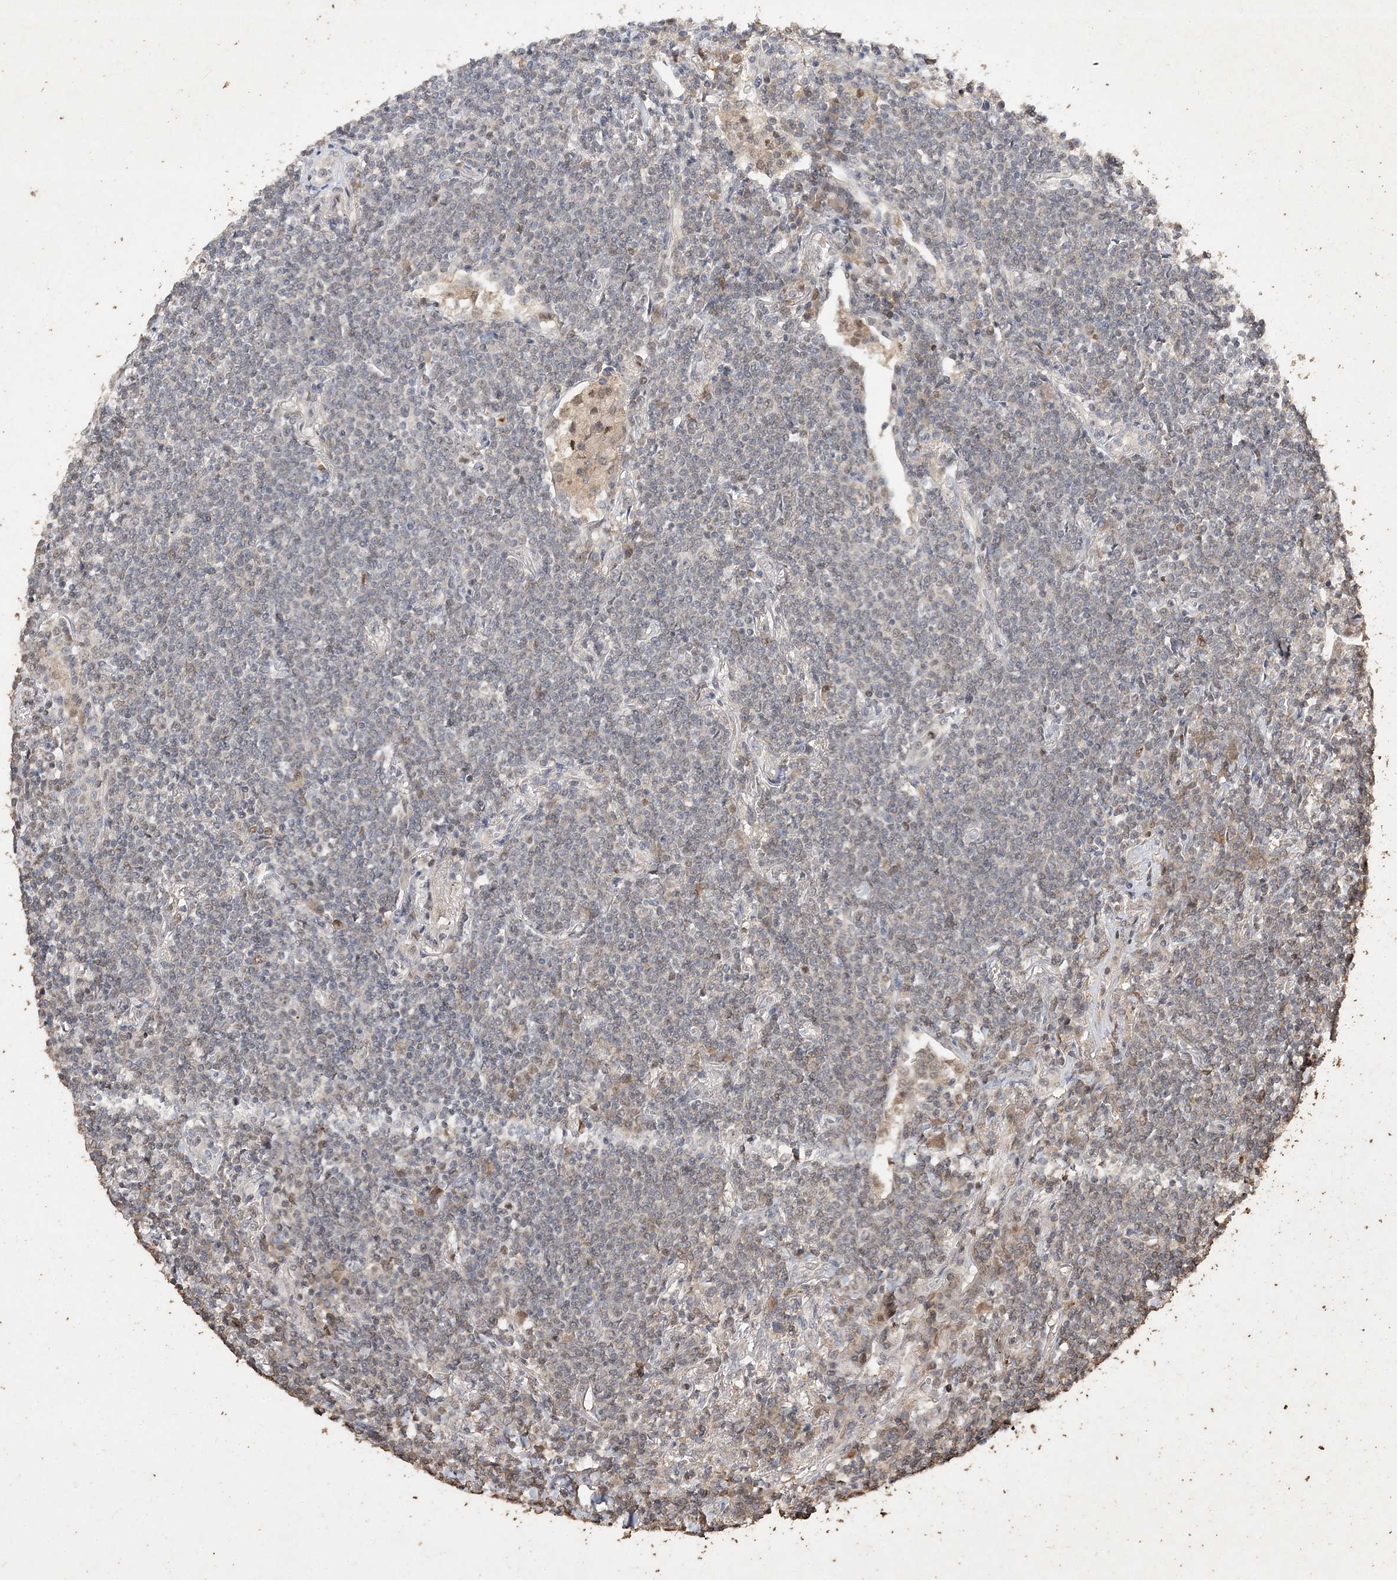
{"staining": {"intensity": "negative", "quantity": "none", "location": "none"}, "tissue": "lymphoma", "cell_type": "Tumor cells", "image_type": "cancer", "snomed": [{"axis": "morphology", "description": "Malignant lymphoma, non-Hodgkin's type, Low grade"}, {"axis": "topography", "description": "Lung"}], "caption": "High magnification brightfield microscopy of malignant lymphoma, non-Hodgkin's type (low-grade) stained with DAB (3,3'-diaminobenzidine) (brown) and counterstained with hematoxylin (blue): tumor cells show no significant expression. Nuclei are stained in blue.", "gene": "C3orf38", "patient": {"sex": "female", "age": 71}}